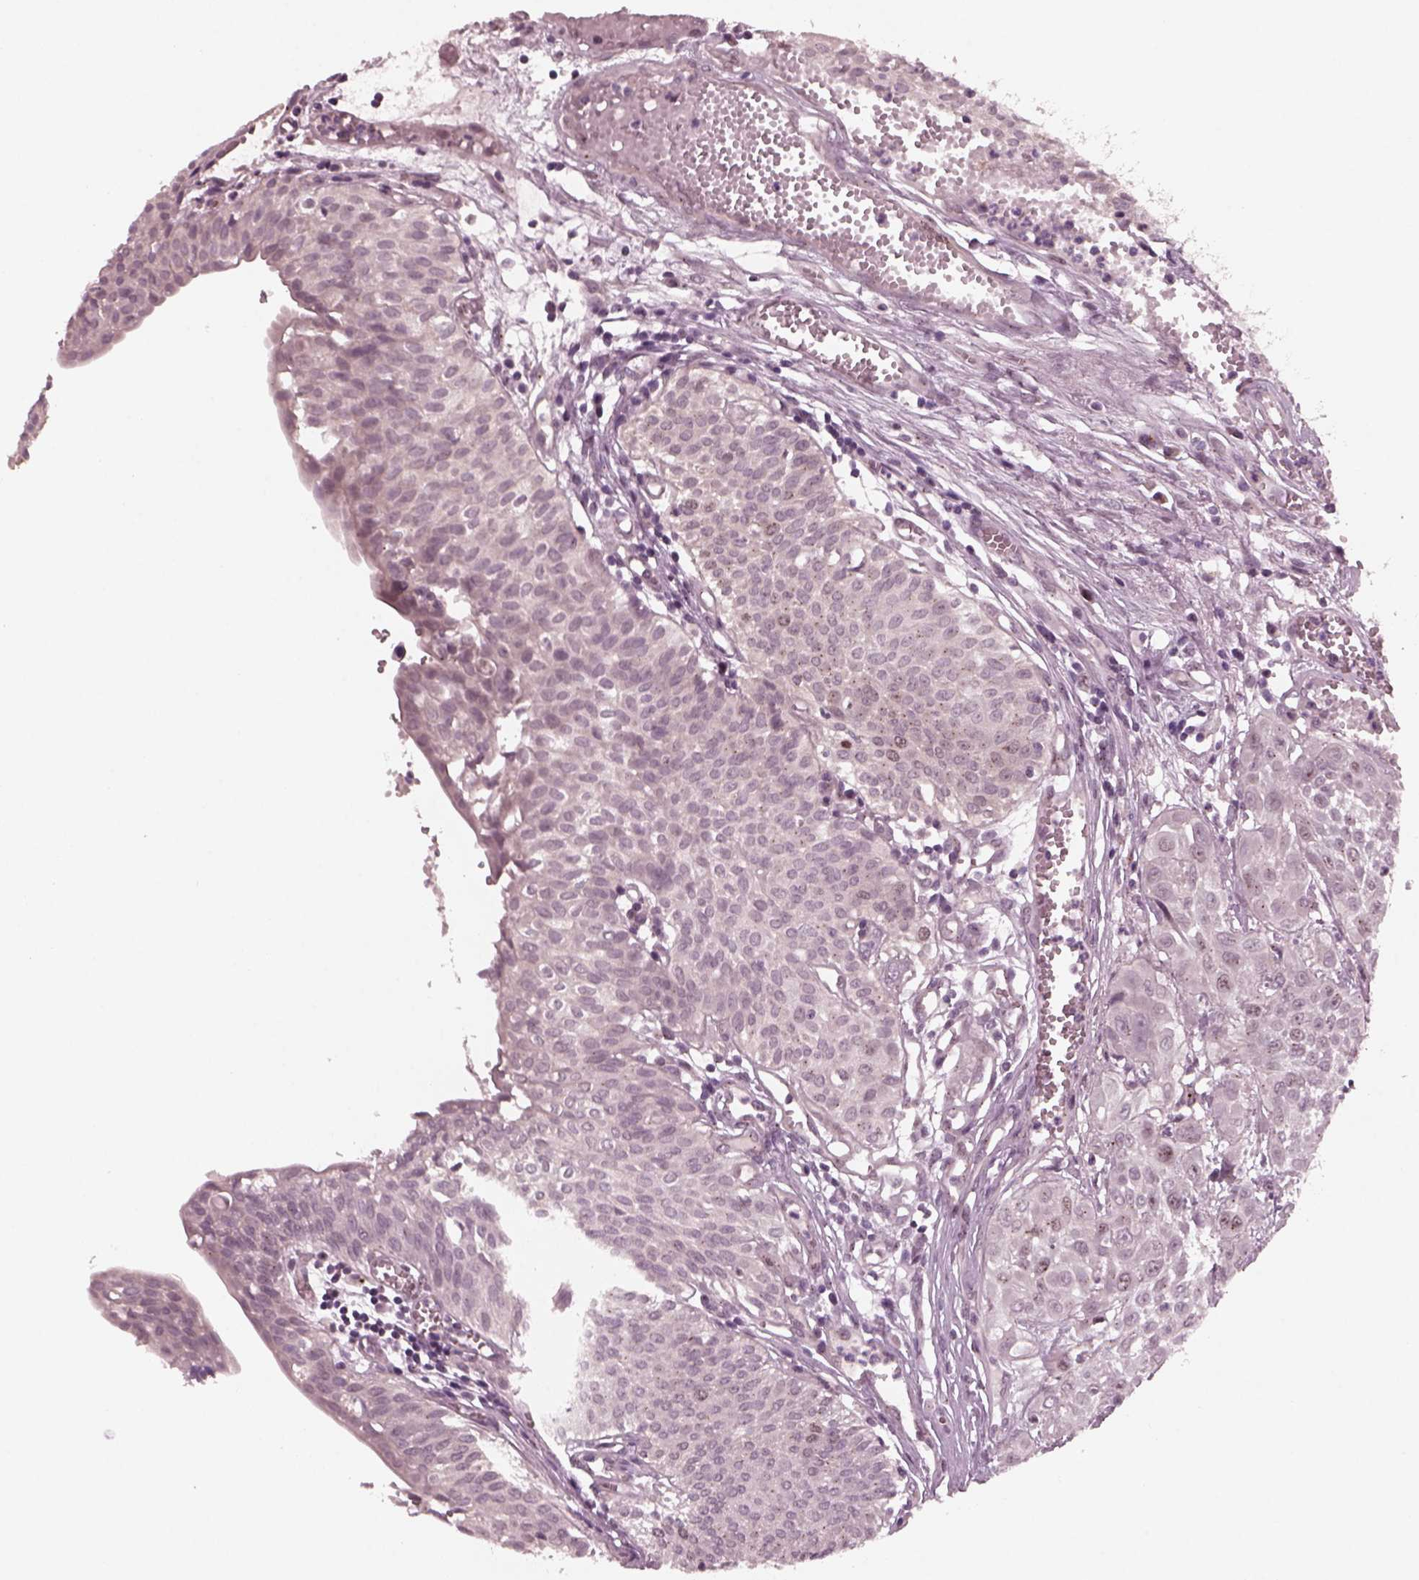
{"staining": {"intensity": "negative", "quantity": "none", "location": "none"}, "tissue": "urothelial cancer", "cell_type": "Tumor cells", "image_type": "cancer", "snomed": [{"axis": "morphology", "description": "Urothelial carcinoma, High grade"}, {"axis": "topography", "description": "Urinary bladder"}], "caption": "Tumor cells are negative for brown protein staining in high-grade urothelial carcinoma. (Brightfield microscopy of DAB (3,3'-diaminobenzidine) immunohistochemistry (IHC) at high magnification).", "gene": "SAXO1", "patient": {"sex": "male", "age": 57}}